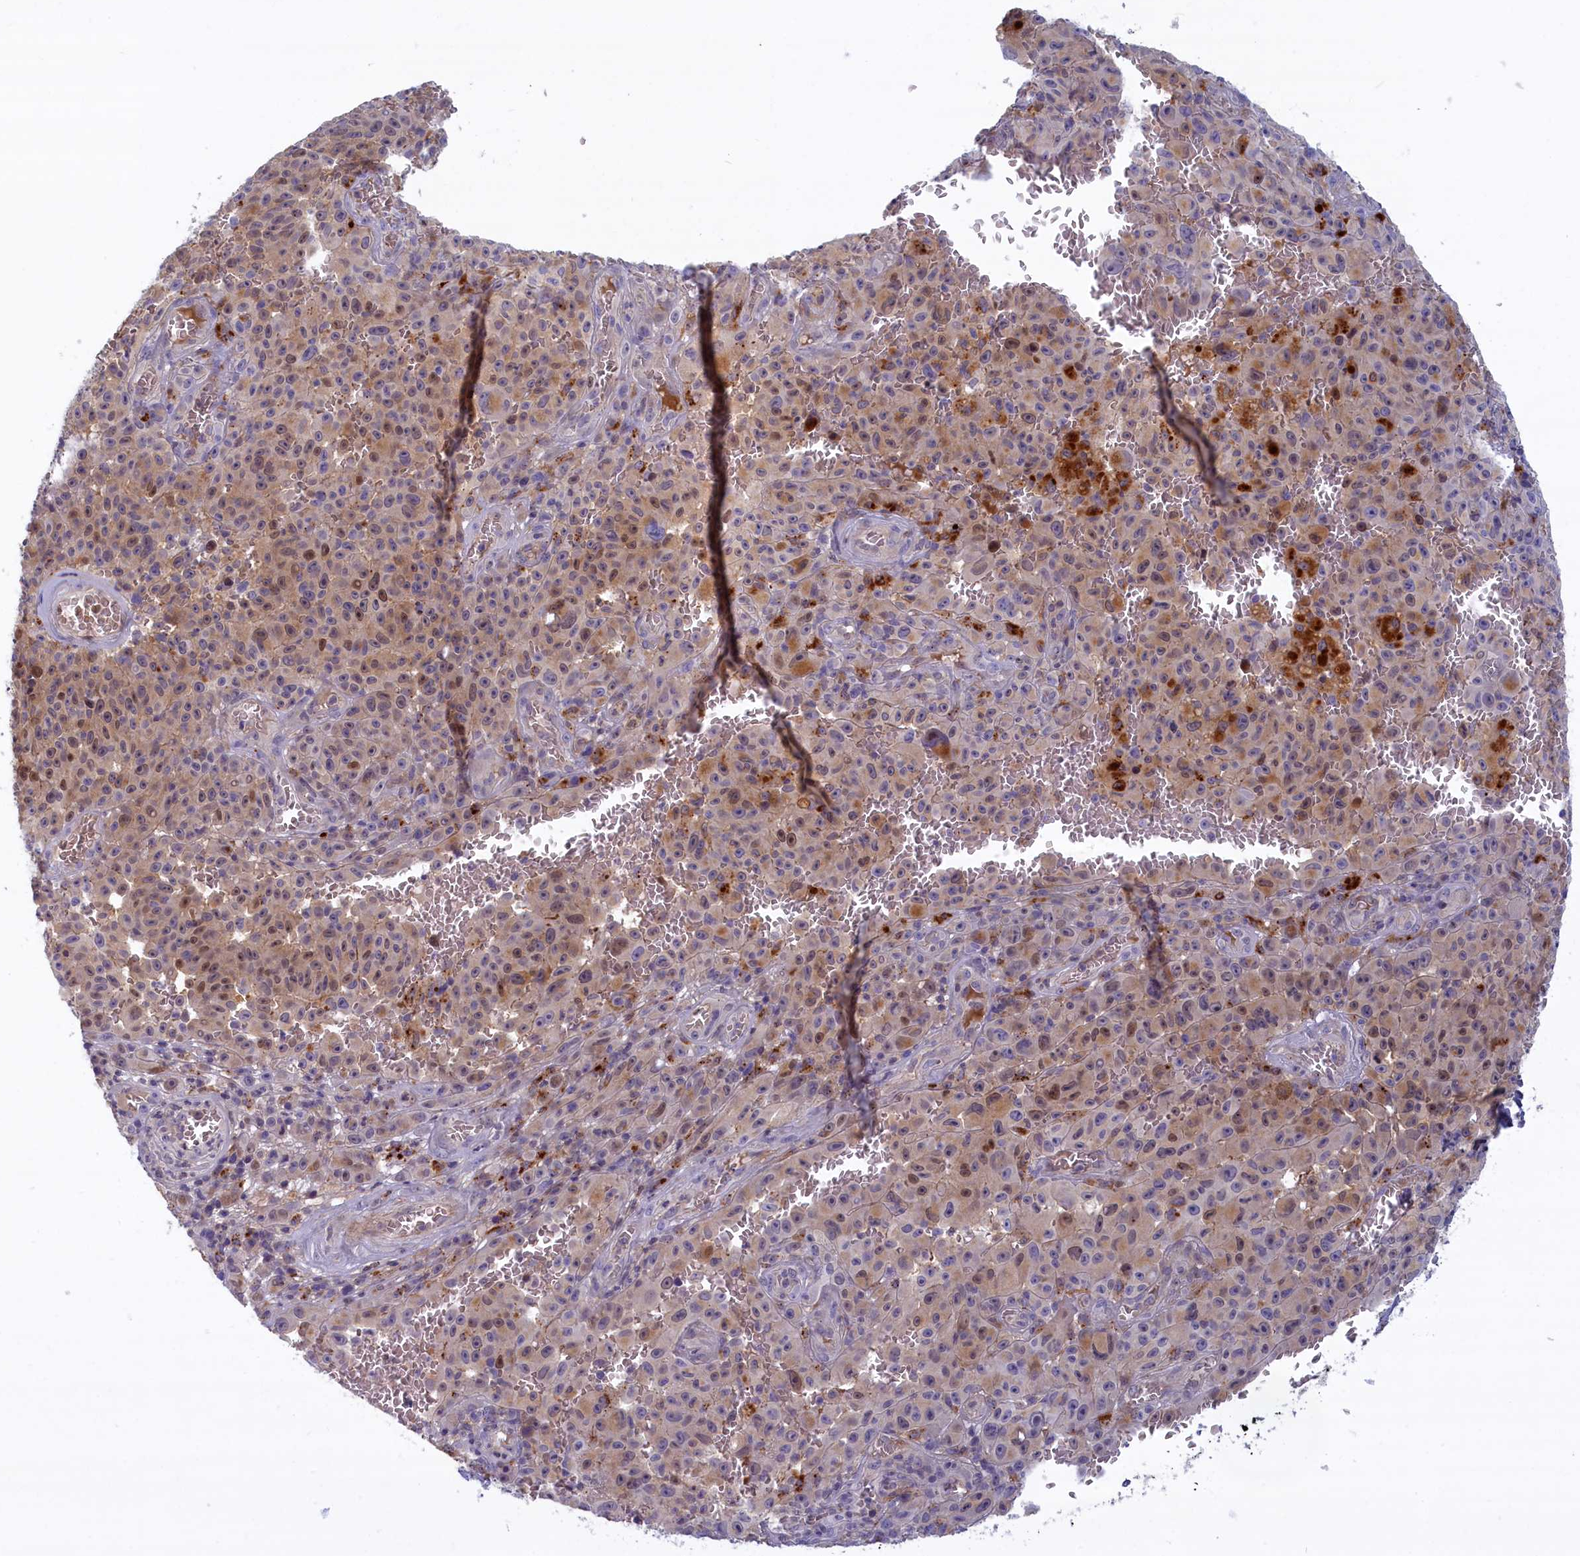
{"staining": {"intensity": "moderate", "quantity": "25%-75%", "location": "cytoplasmic/membranous,nuclear"}, "tissue": "melanoma", "cell_type": "Tumor cells", "image_type": "cancer", "snomed": [{"axis": "morphology", "description": "Malignant melanoma, NOS"}, {"axis": "topography", "description": "Skin"}], "caption": "The micrograph shows immunohistochemical staining of malignant melanoma. There is moderate cytoplasmic/membranous and nuclear staining is appreciated in approximately 25%-75% of tumor cells. Nuclei are stained in blue.", "gene": "FCSK", "patient": {"sex": "female", "age": 82}}